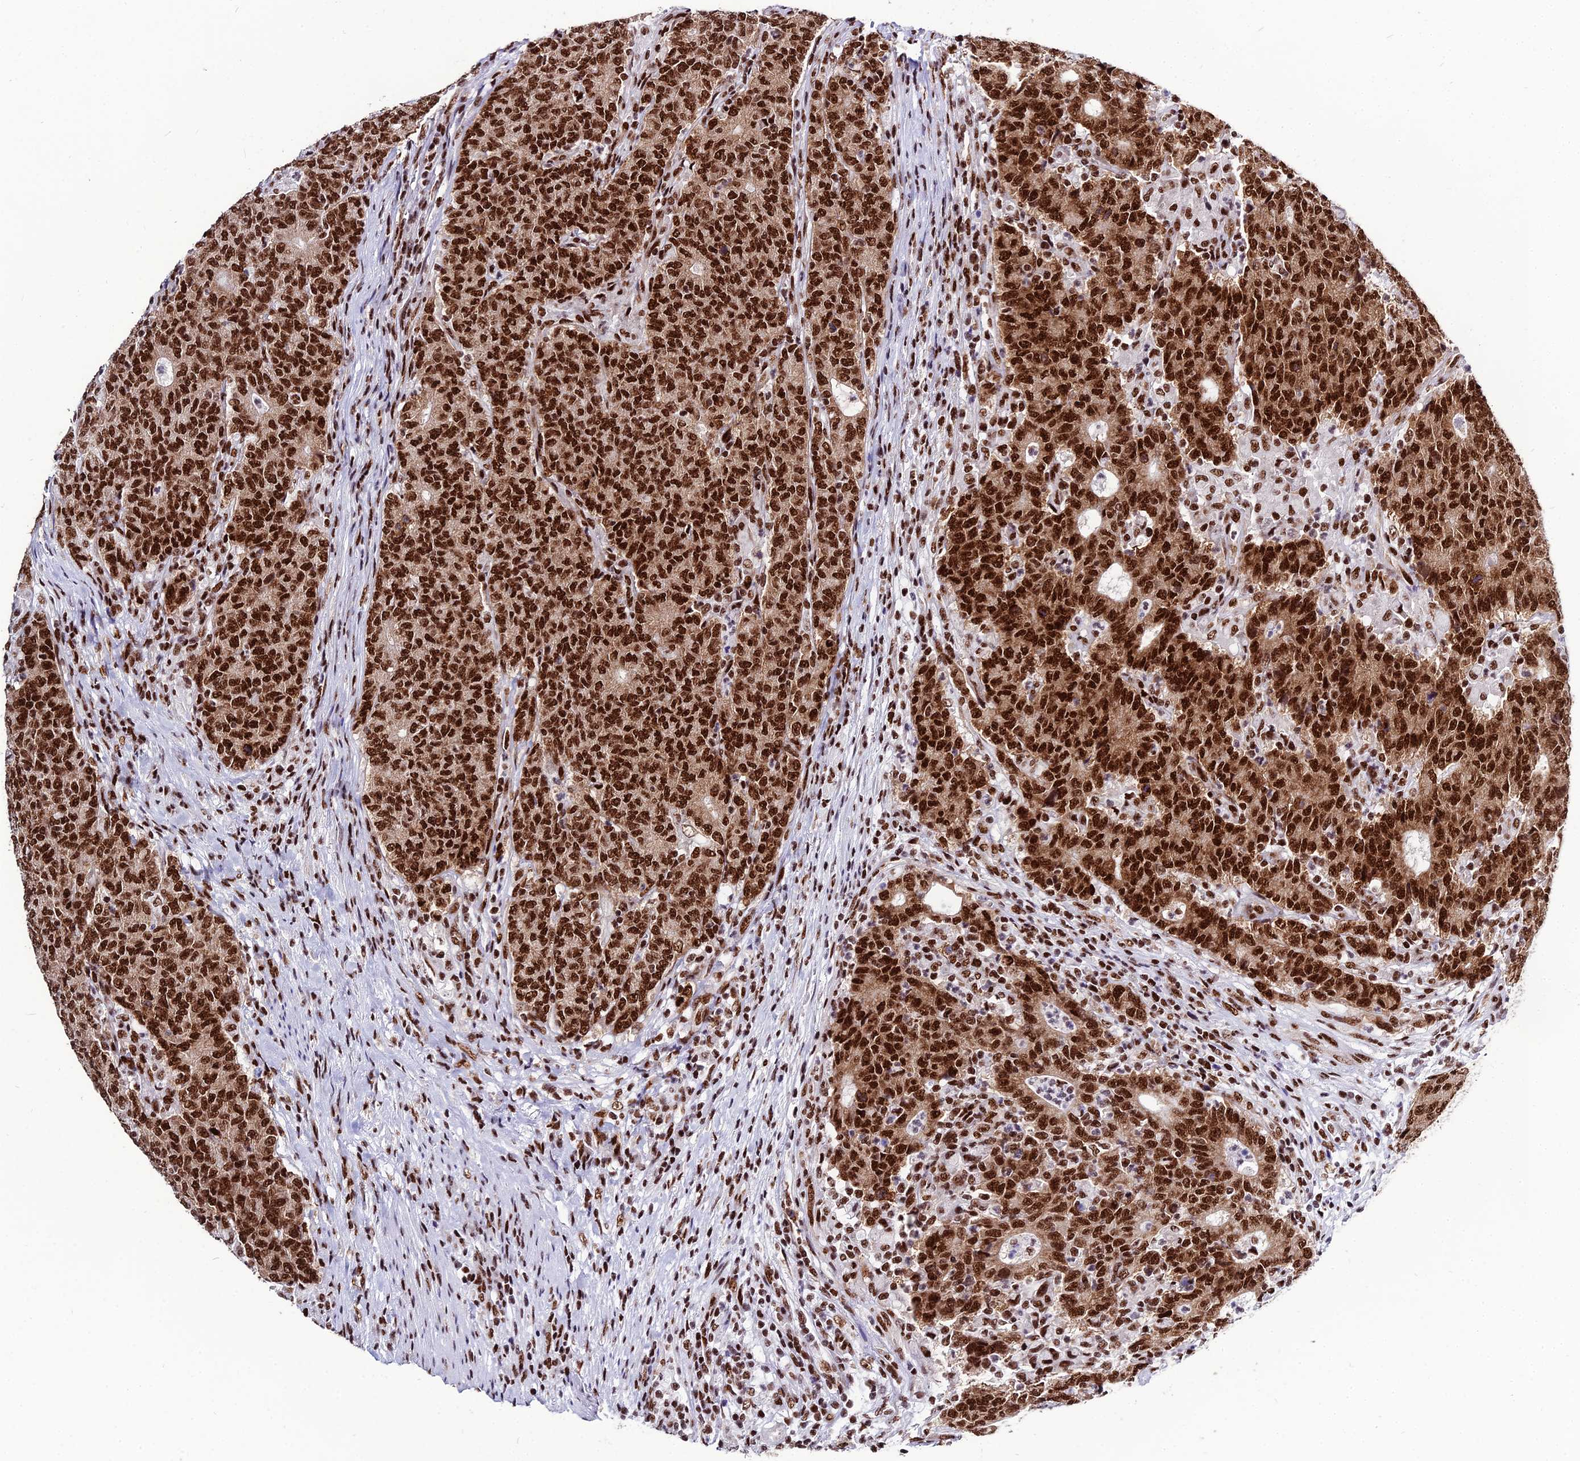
{"staining": {"intensity": "strong", "quantity": ">75%", "location": "nuclear"}, "tissue": "colorectal cancer", "cell_type": "Tumor cells", "image_type": "cancer", "snomed": [{"axis": "morphology", "description": "Adenocarcinoma, NOS"}, {"axis": "topography", "description": "Colon"}], "caption": "IHC photomicrograph of neoplastic tissue: colorectal cancer stained using immunohistochemistry displays high levels of strong protein expression localized specifically in the nuclear of tumor cells, appearing as a nuclear brown color.", "gene": "HNRNPH1", "patient": {"sex": "female", "age": 75}}